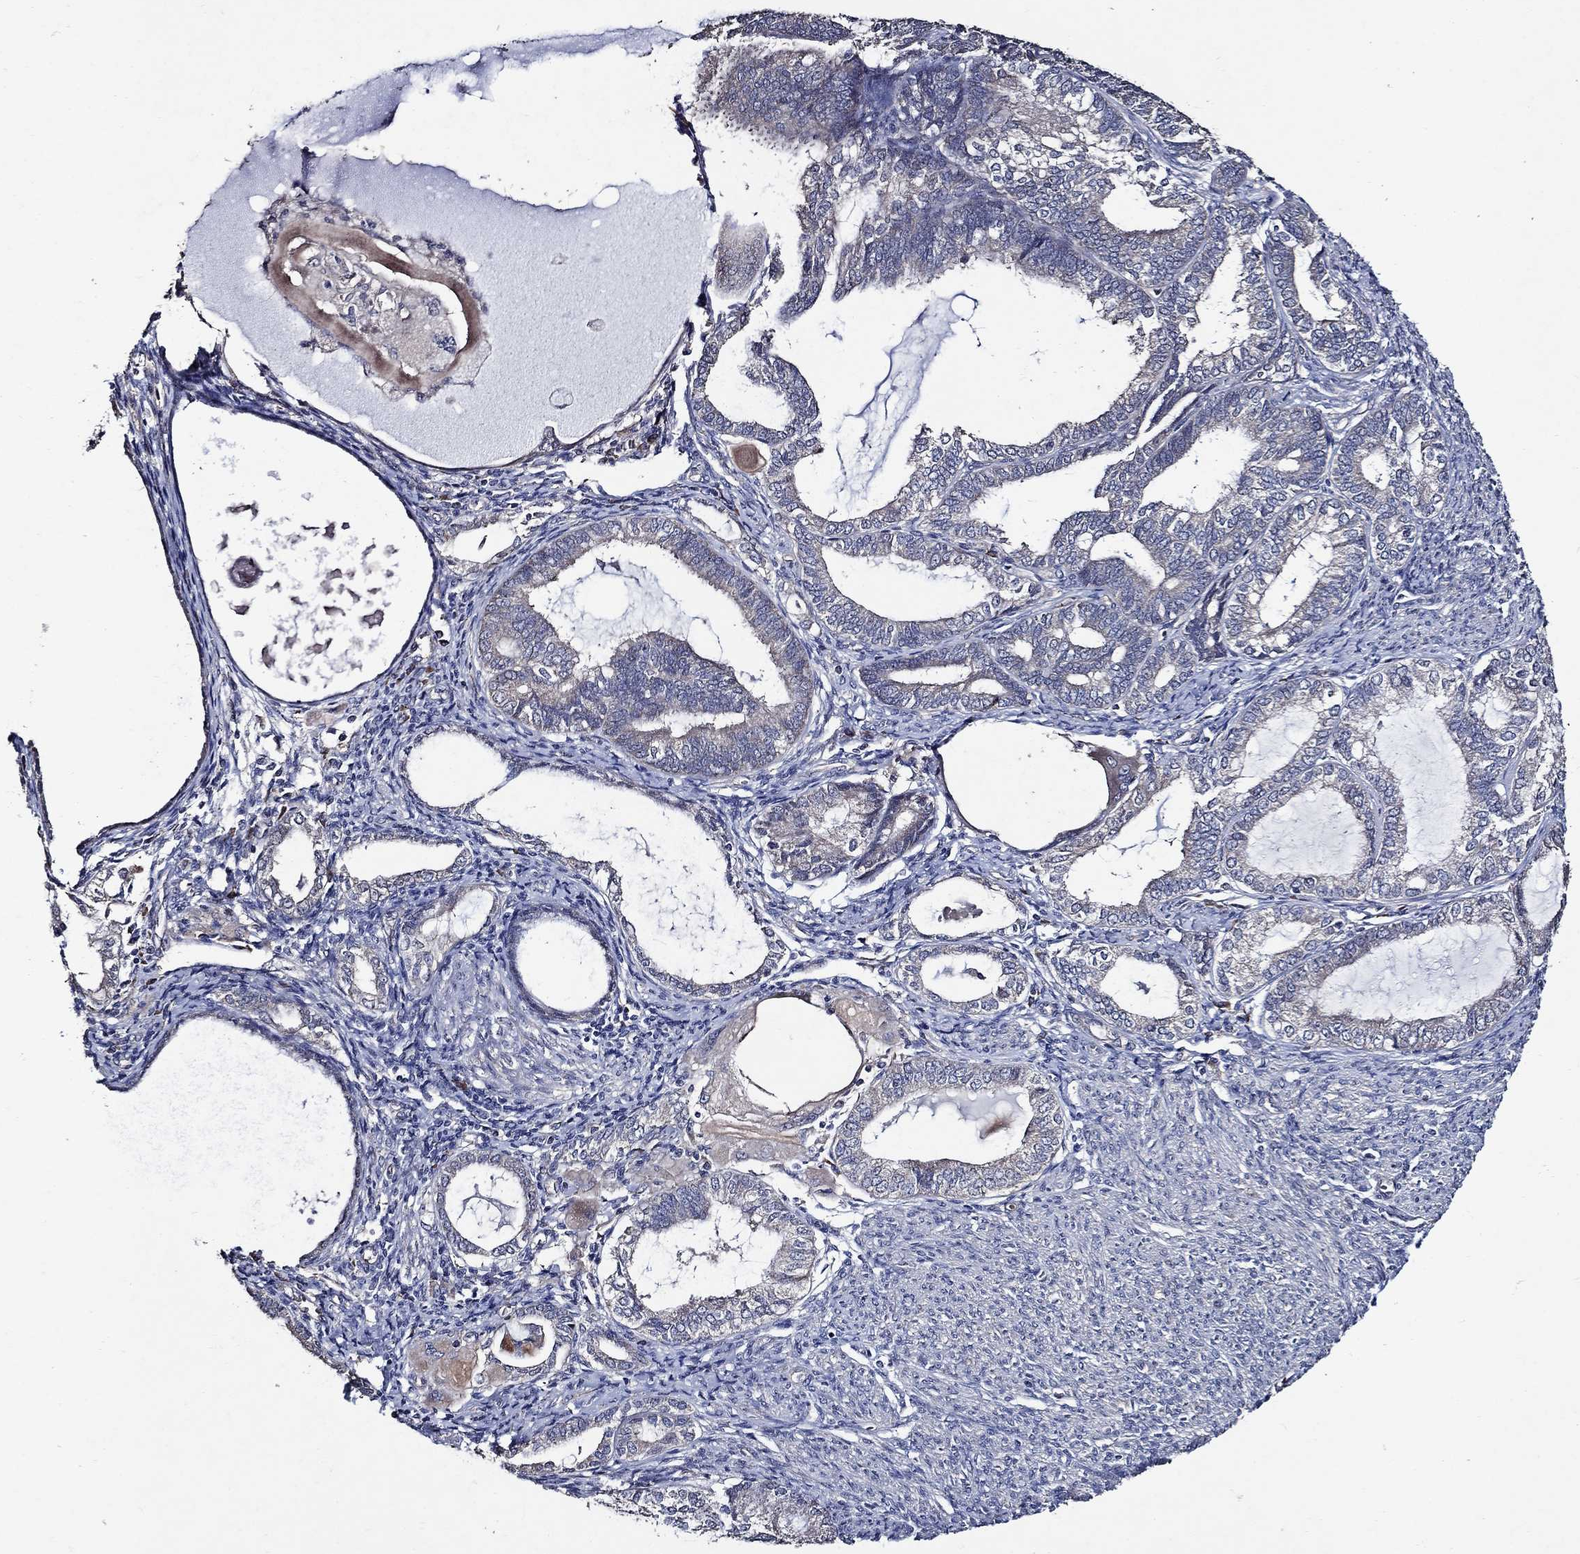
{"staining": {"intensity": "negative", "quantity": "none", "location": "none"}, "tissue": "endometrial cancer", "cell_type": "Tumor cells", "image_type": "cancer", "snomed": [{"axis": "morphology", "description": "Adenocarcinoma, NOS"}, {"axis": "topography", "description": "Endometrium"}], "caption": "There is no significant expression in tumor cells of adenocarcinoma (endometrial). (Stains: DAB (3,3'-diaminobenzidine) immunohistochemistry with hematoxylin counter stain, Microscopy: brightfield microscopy at high magnification).", "gene": "HAP1", "patient": {"sex": "female", "age": 86}}